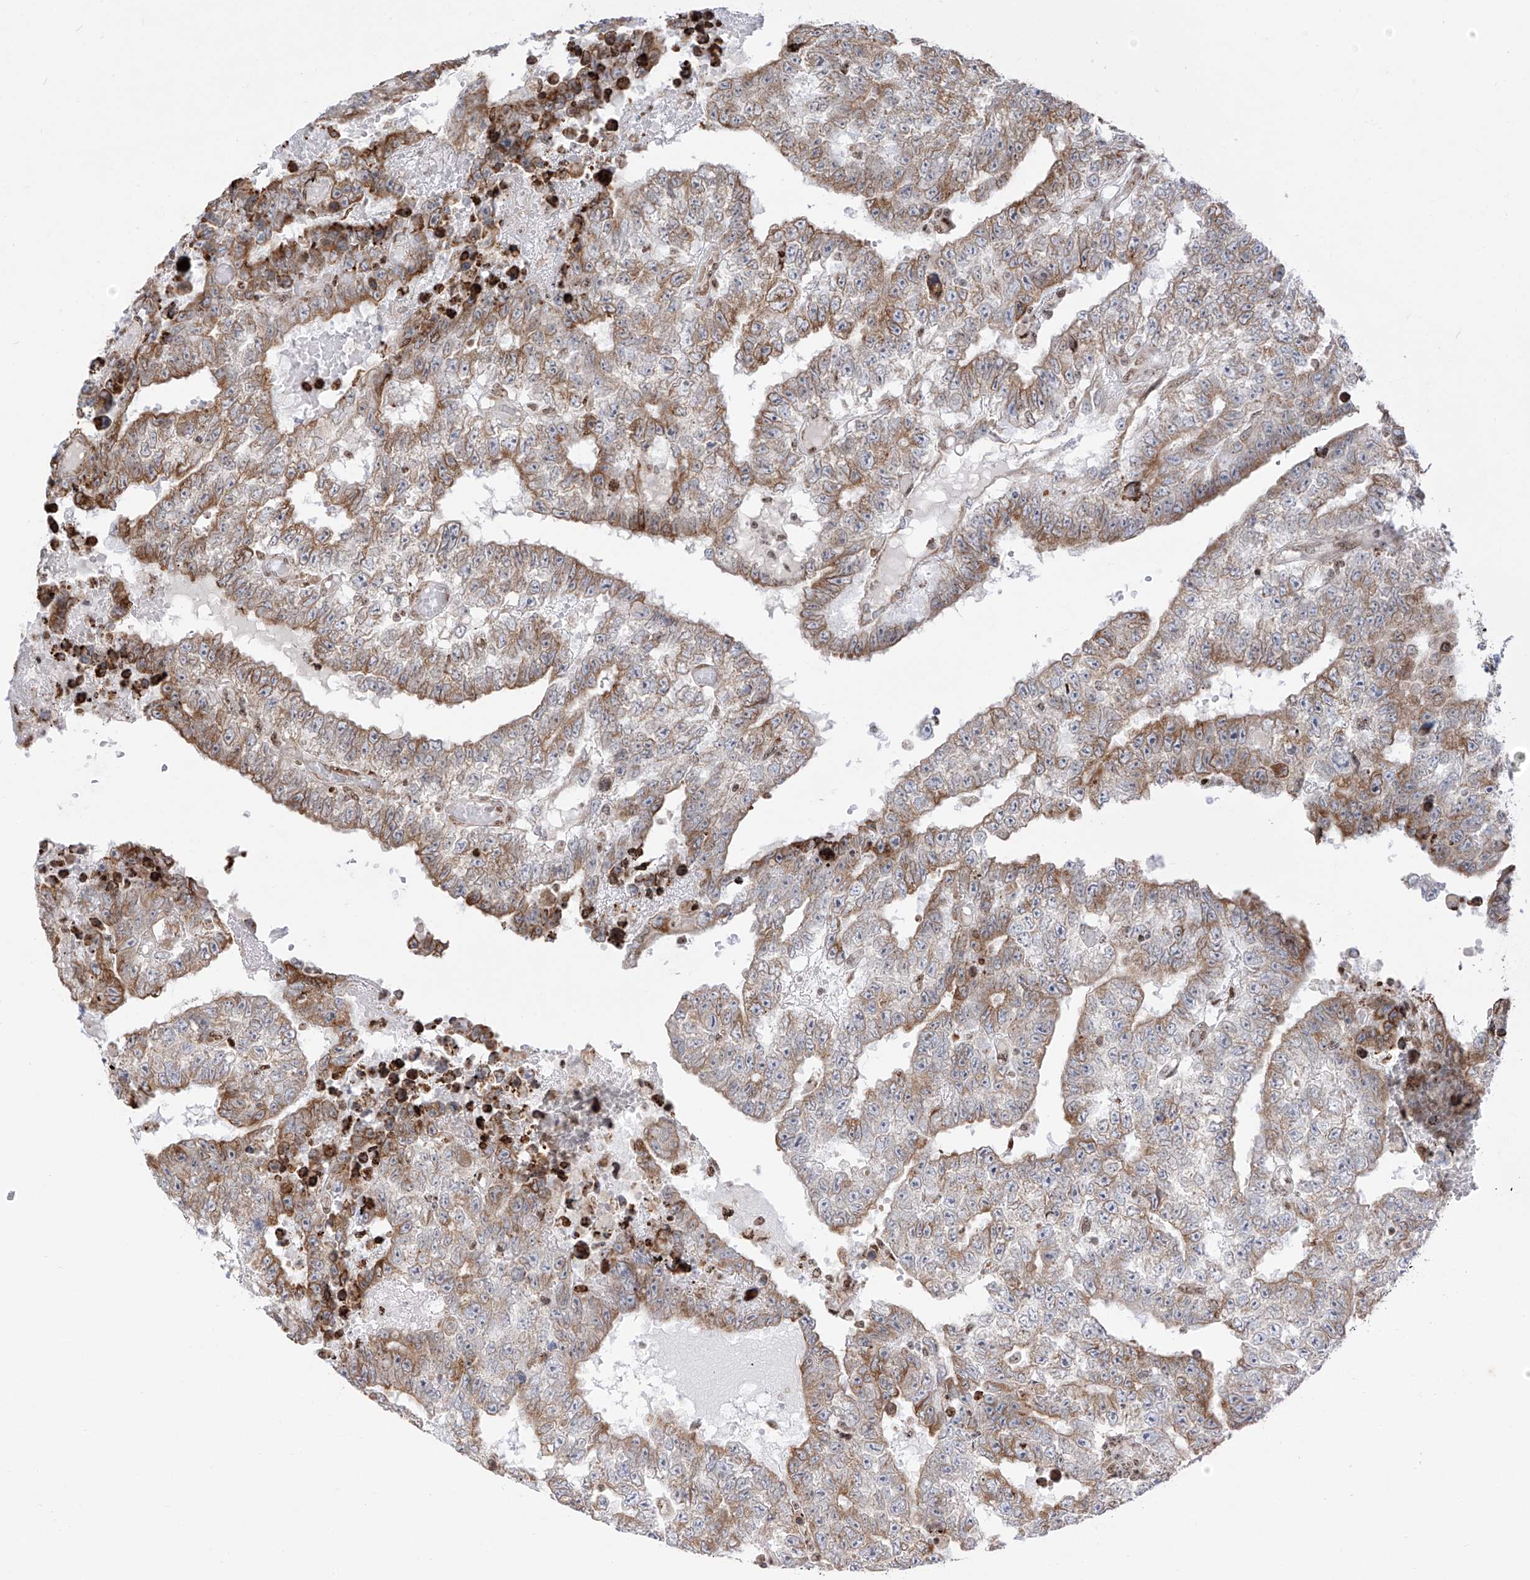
{"staining": {"intensity": "moderate", "quantity": "25%-75%", "location": "cytoplasmic/membranous"}, "tissue": "testis cancer", "cell_type": "Tumor cells", "image_type": "cancer", "snomed": [{"axis": "morphology", "description": "Carcinoma, Embryonal, NOS"}, {"axis": "topography", "description": "Testis"}], "caption": "Testis cancer (embryonal carcinoma) stained for a protein (brown) displays moderate cytoplasmic/membranous positive expression in about 25%-75% of tumor cells.", "gene": "ZBTB8A", "patient": {"sex": "male", "age": 25}}